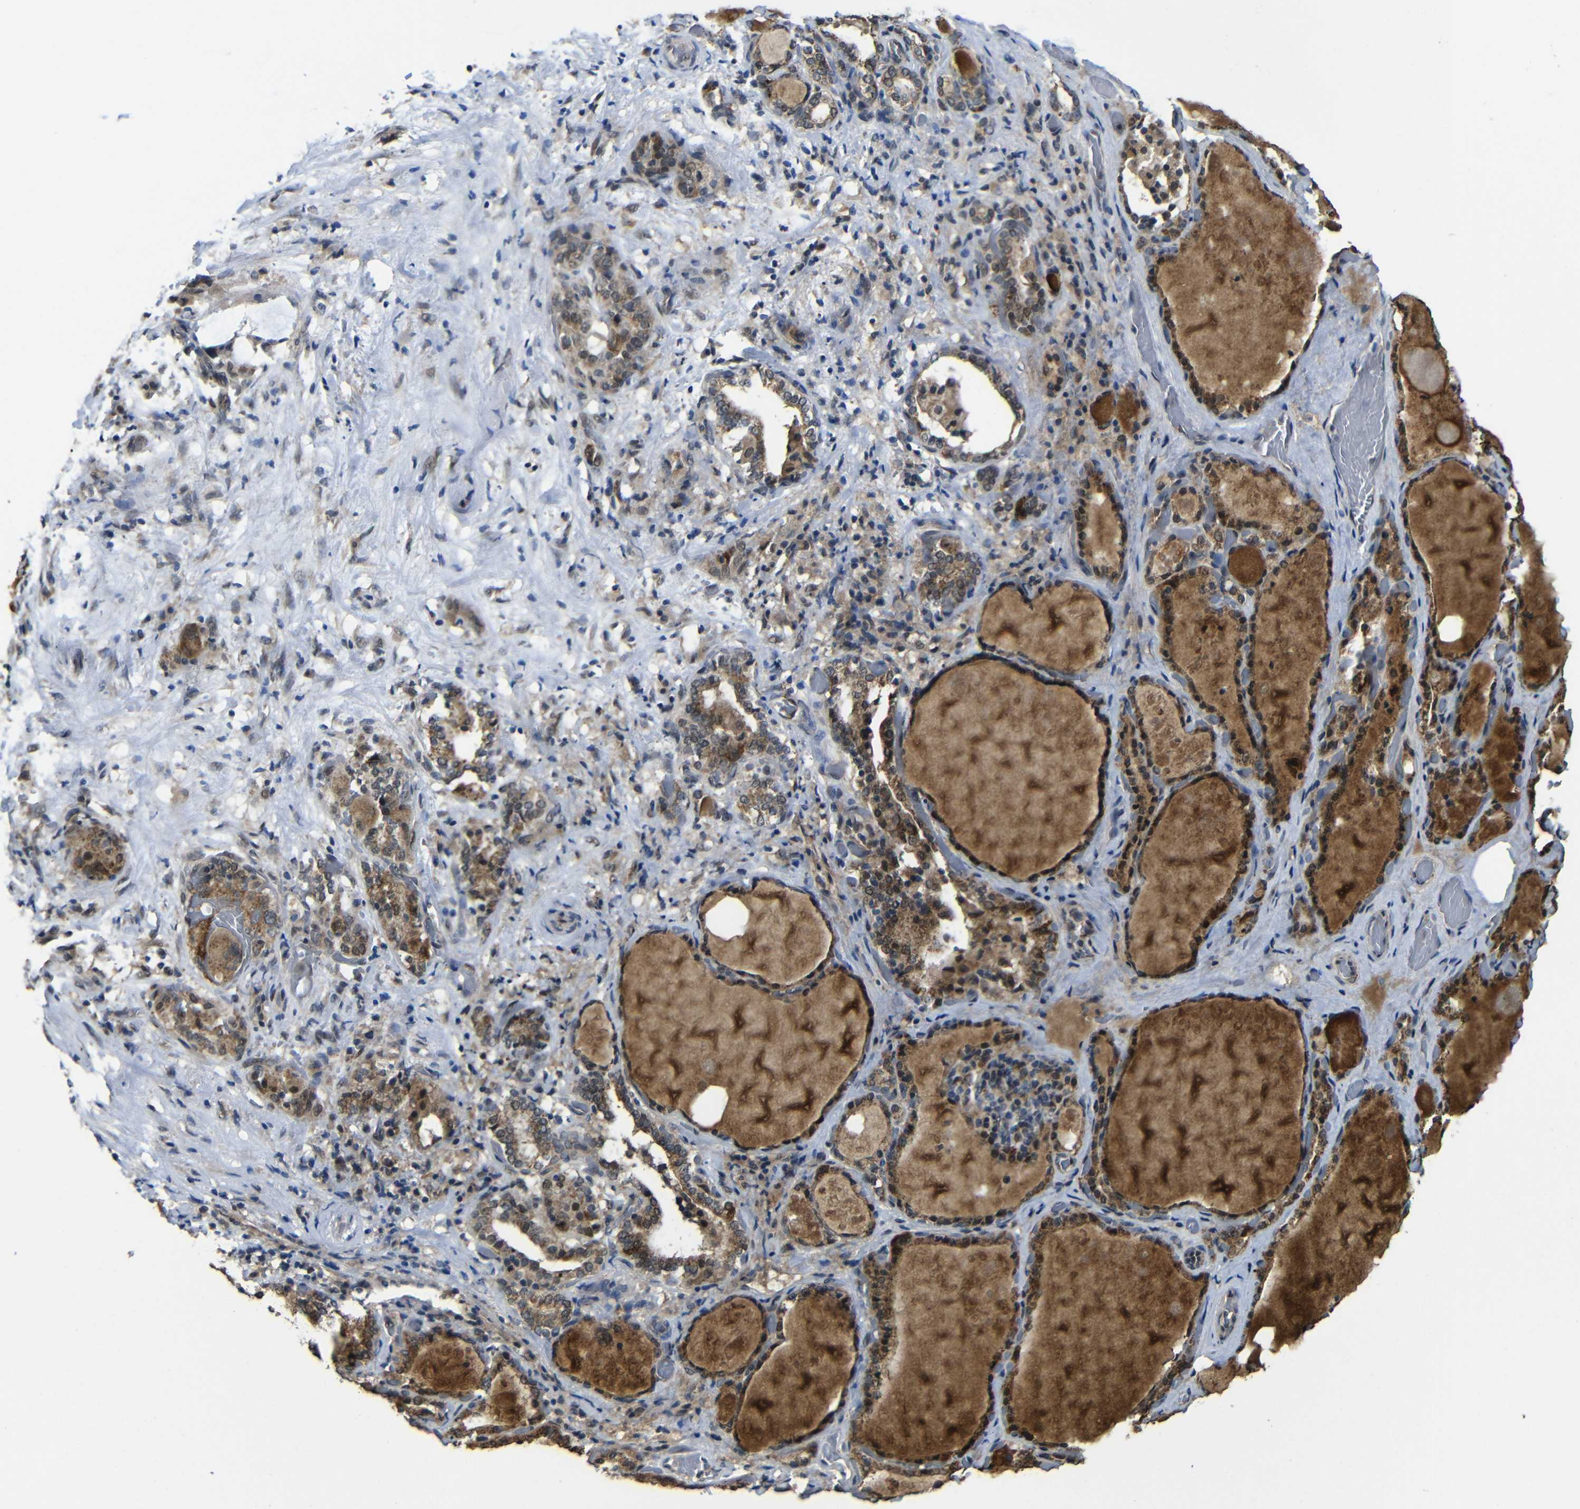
{"staining": {"intensity": "moderate", "quantity": ">75%", "location": "cytoplasmic/membranous,nuclear"}, "tissue": "thyroid gland", "cell_type": "Glandular cells", "image_type": "normal", "snomed": [{"axis": "morphology", "description": "Normal tissue, NOS"}, {"axis": "topography", "description": "Thyroid gland"}], "caption": "Immunohistochemical staining of normal thyroid gland shows moderate cytoplasmic/membranous,nuclear protein staining in approximately >75% of glandular cells.", "gene": "FAM172A", "patient": {"sex": "male", "age": 61}}